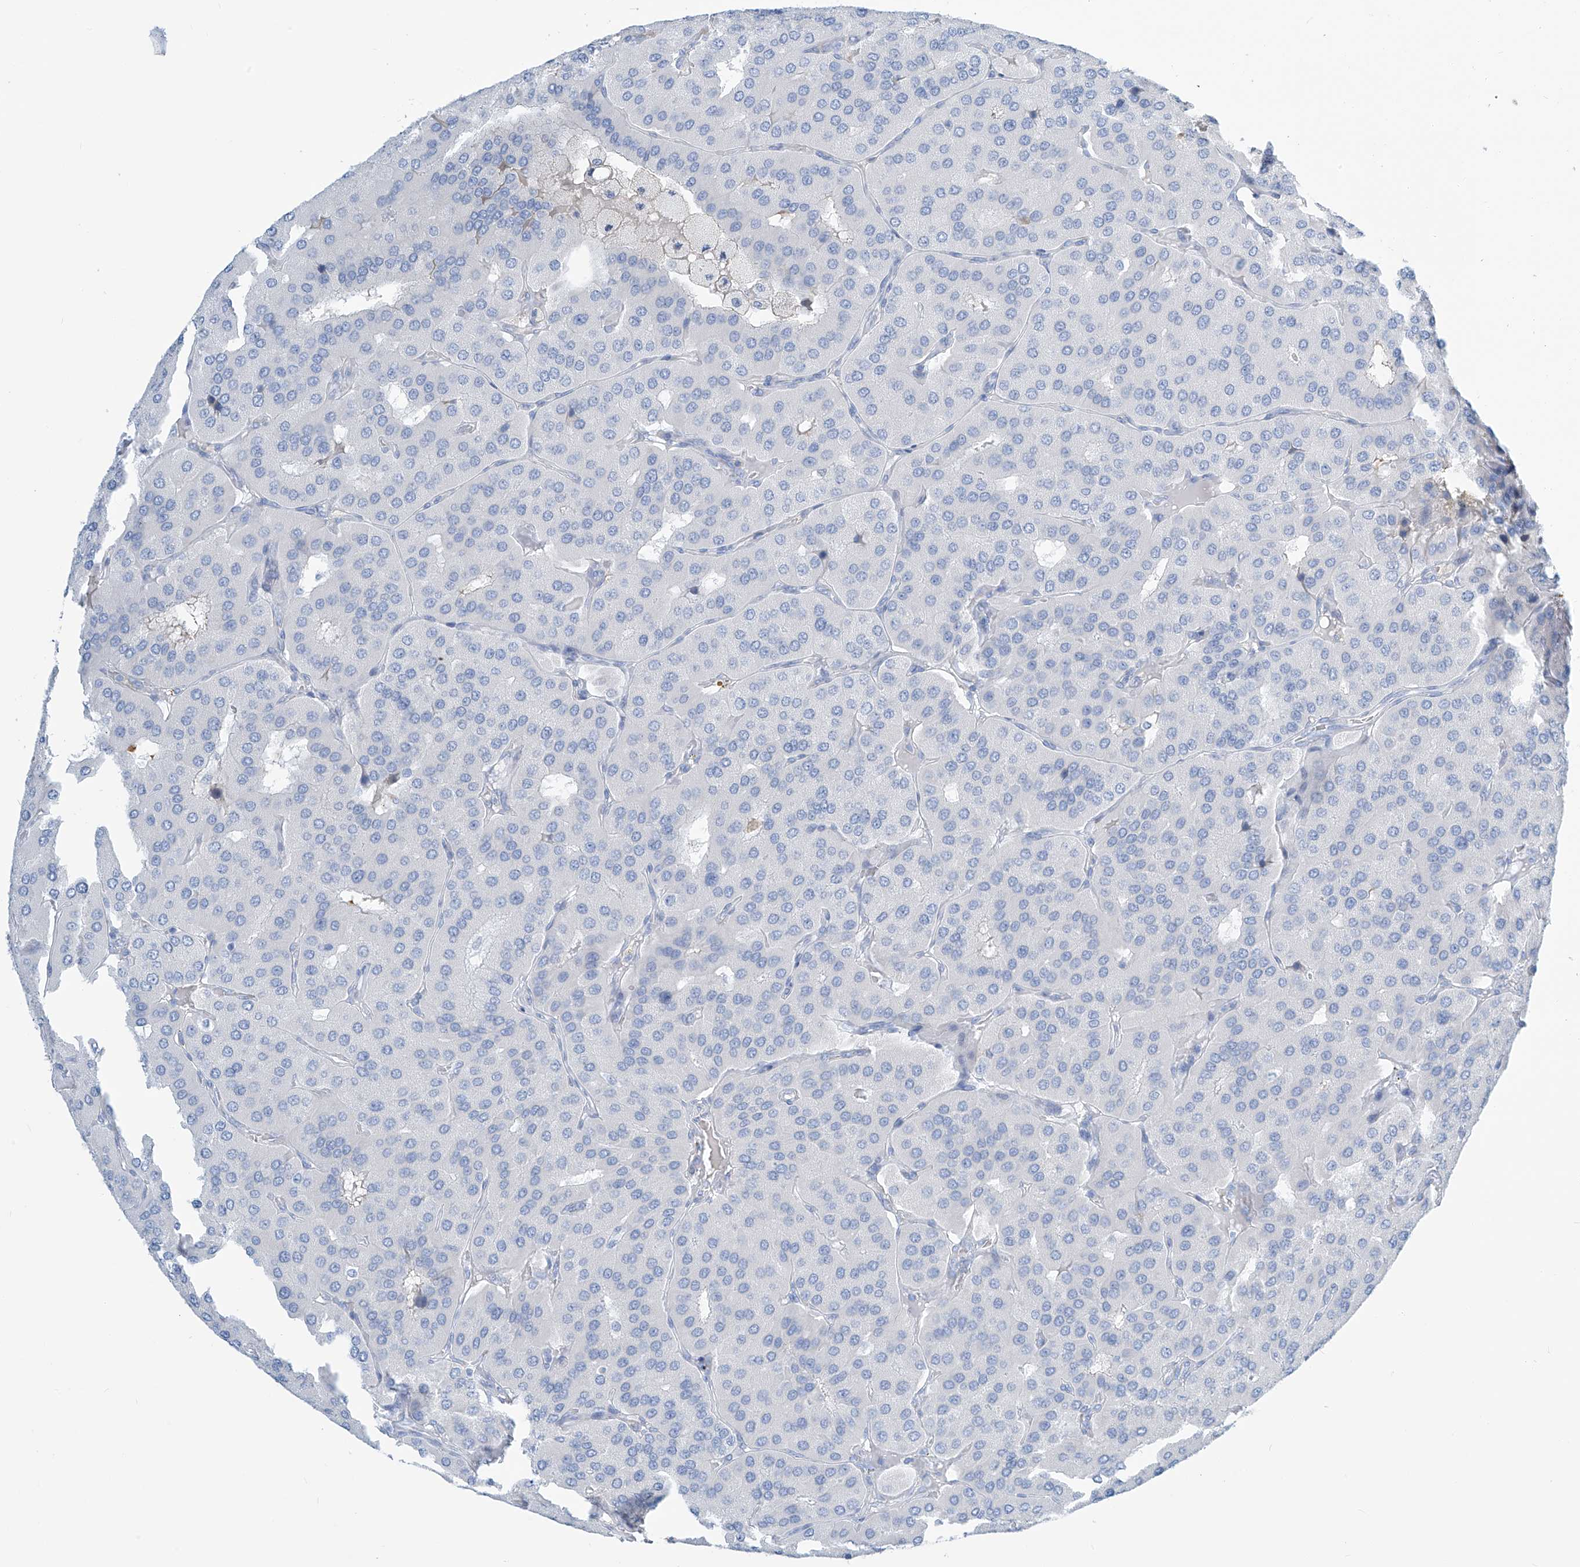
{"staining": {"intensity": "negative", "quantity": "none", "location": "none"}, "tissue": "parathyroid gland", "cell_type": "Glandular cells", "image_type": "normal", "snomed": [{"axis": "morphology", "description": "Normal tissue, NOS"}, {"axis": "morphology", "description": "Adenoma, NOS"}, {"axis": "topography", "description": "Parathyroid gland"}], "caption": "This is a photomicrograph of IHC staining of benign parathyroid gland, which shows no staining in glandular cells.", "gene": "SGO2", "patient": {"sex": "female", "age": 86}}